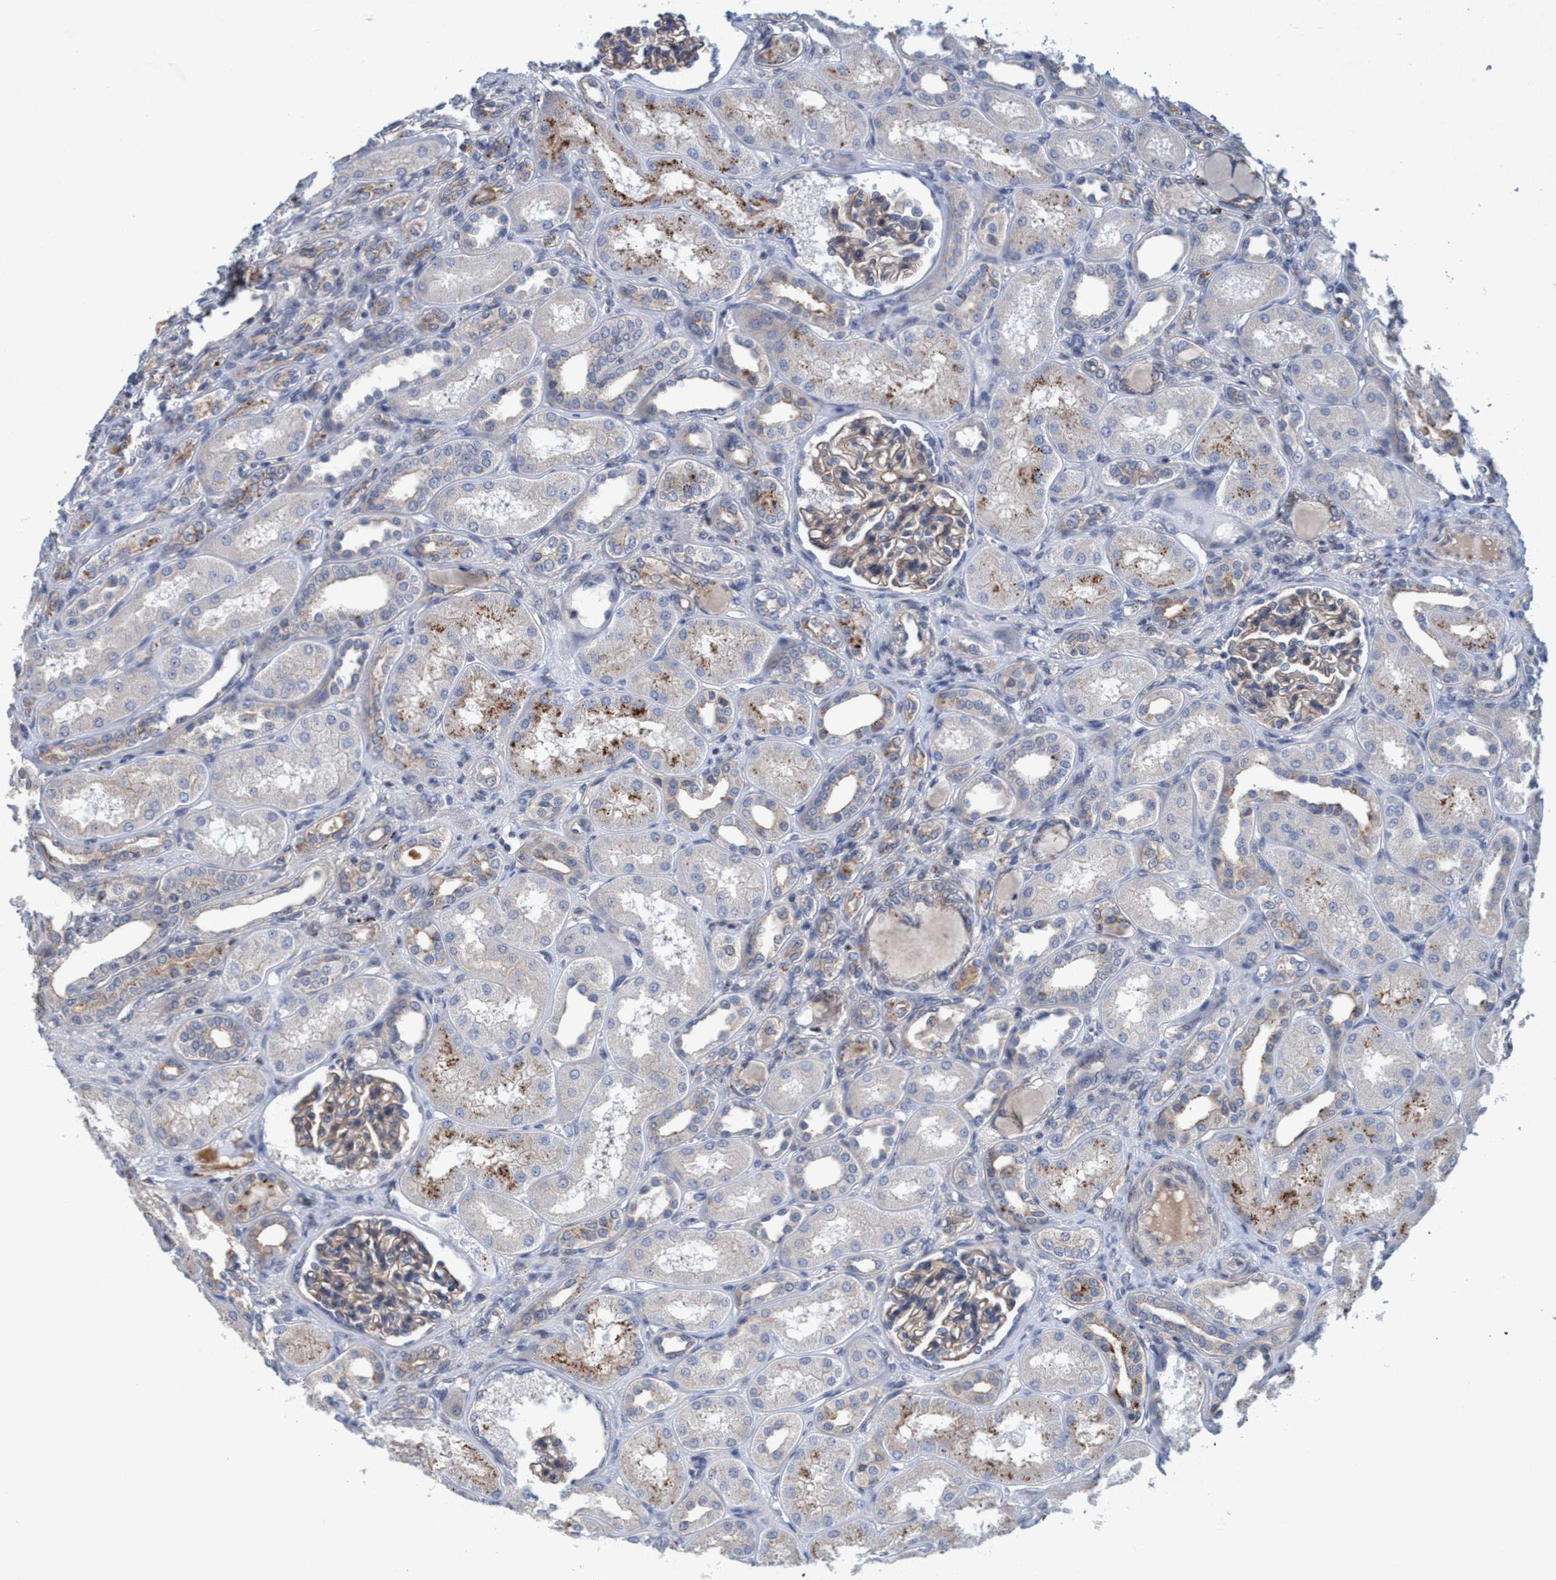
{"staining": {"intensity": "weak", "quantity": "25%-75%", "location": "cytoplasmic/membranous"}, "tissue": "kidney", "cell_type": "Cells in glomeruli", "image_type": "normal", "snomed": [{"axis": "morphology", "description": "Normal tissue, NOS"}, {"axis": "topography", "description": "Kidney"}], "caption": "Immunohistochemical staining of benign human kidney demonstrates weak cytoplasmic/membranous protein positivity in approximately 25%-75% of cells in glomeruli.", "gene": "TRIM65", "patient": {"sex": "male", "age": 7}}